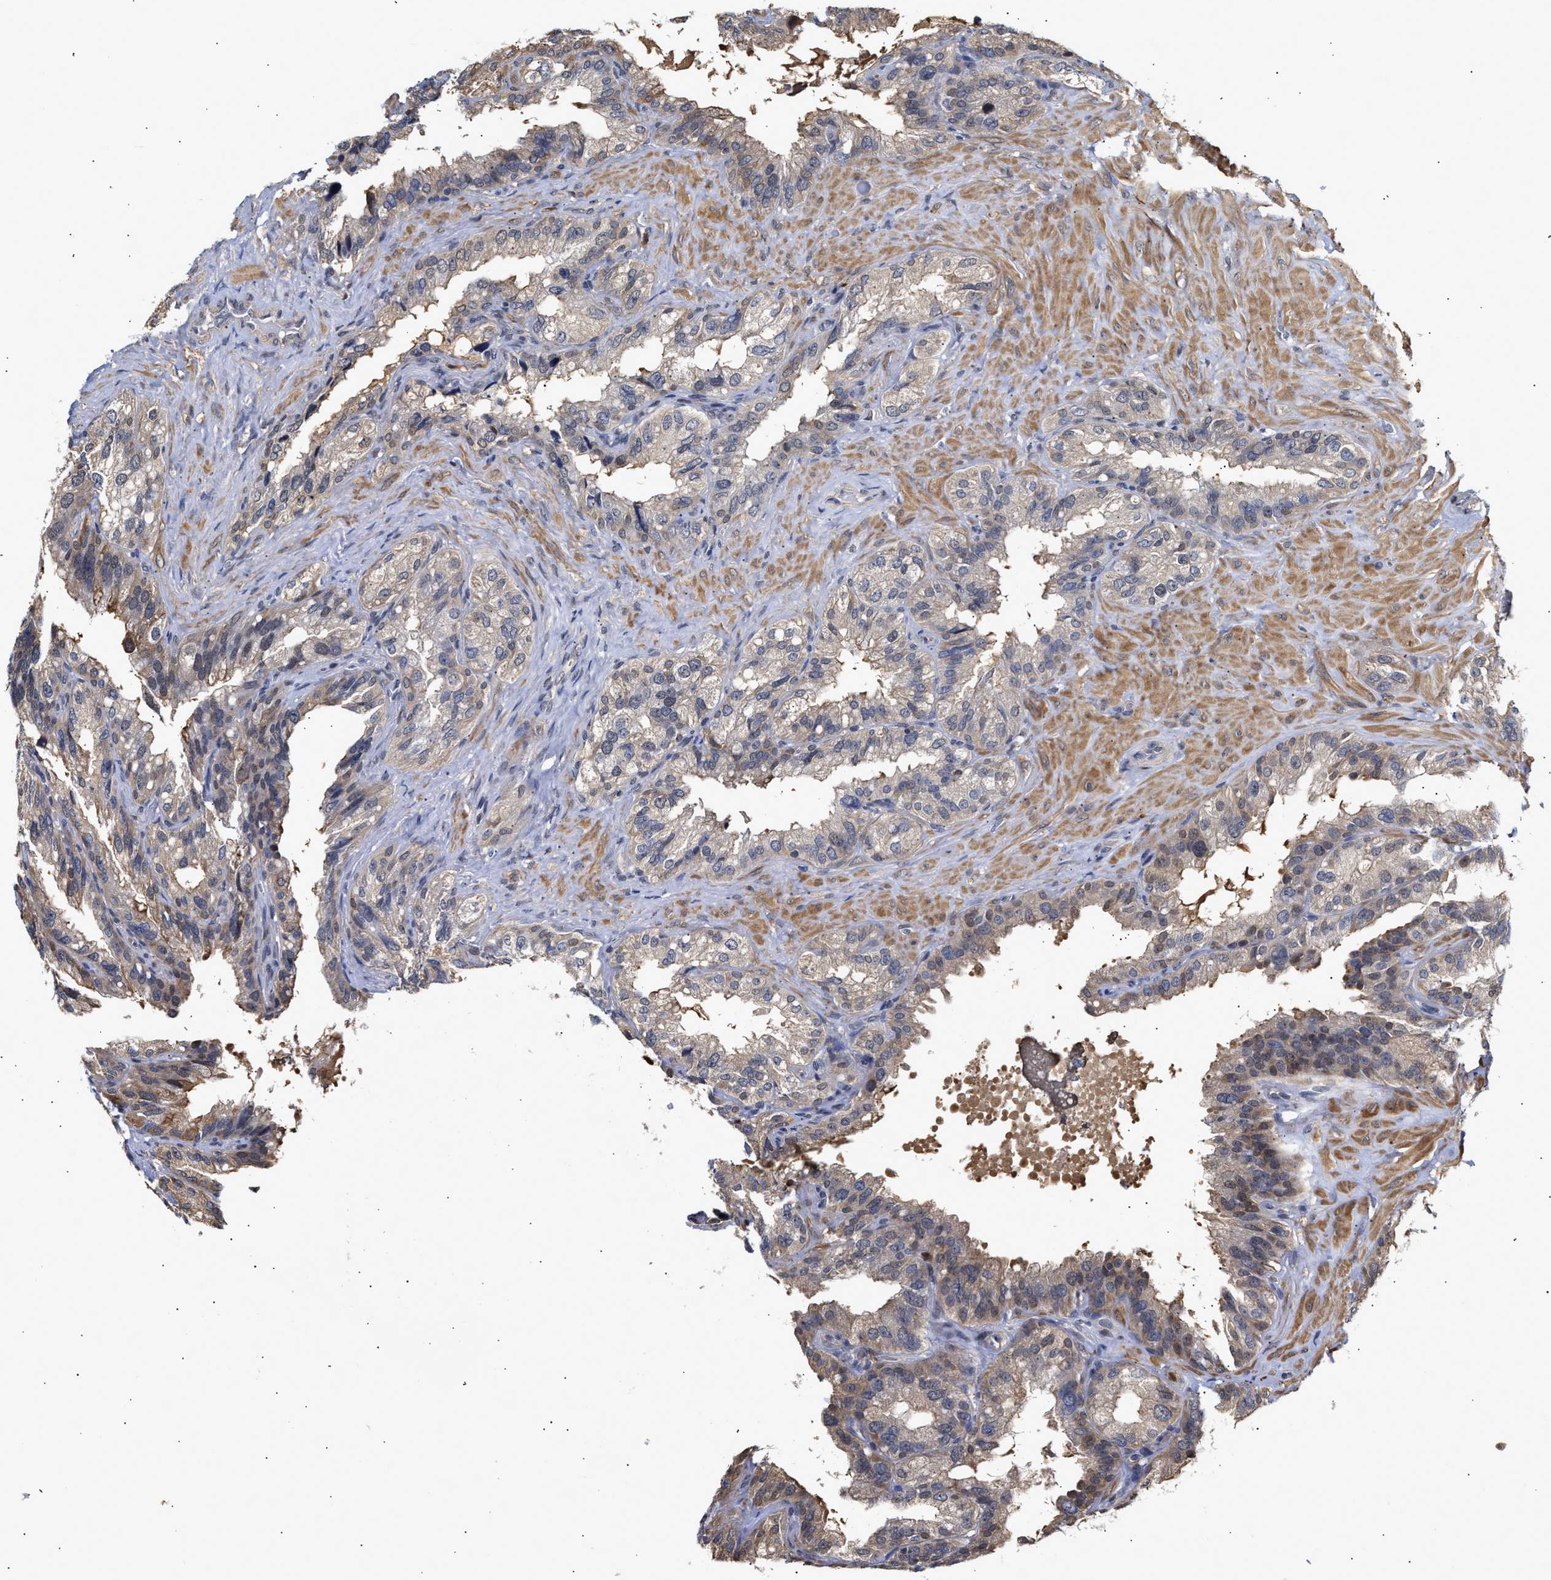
{"staining": {"intensity": "weak", "quantity": "<25%", "location": "cytoplasmic/membranous"}, "tissue": "seminal vesicle", "cell_type": "Glandular cells", "image_type": "normal", "snomed": [{"axis": "morphology", "description": "Normal tissue, NOS"}, {"axis": "topography", "description": "Seminal veicle"}], "caption": "The photomicrograph reveals no staining of glandular cells in unremarkable seminal vesicle.", "gene": "KLHDC1", "patient": {"sex": "male", "age": 68}}